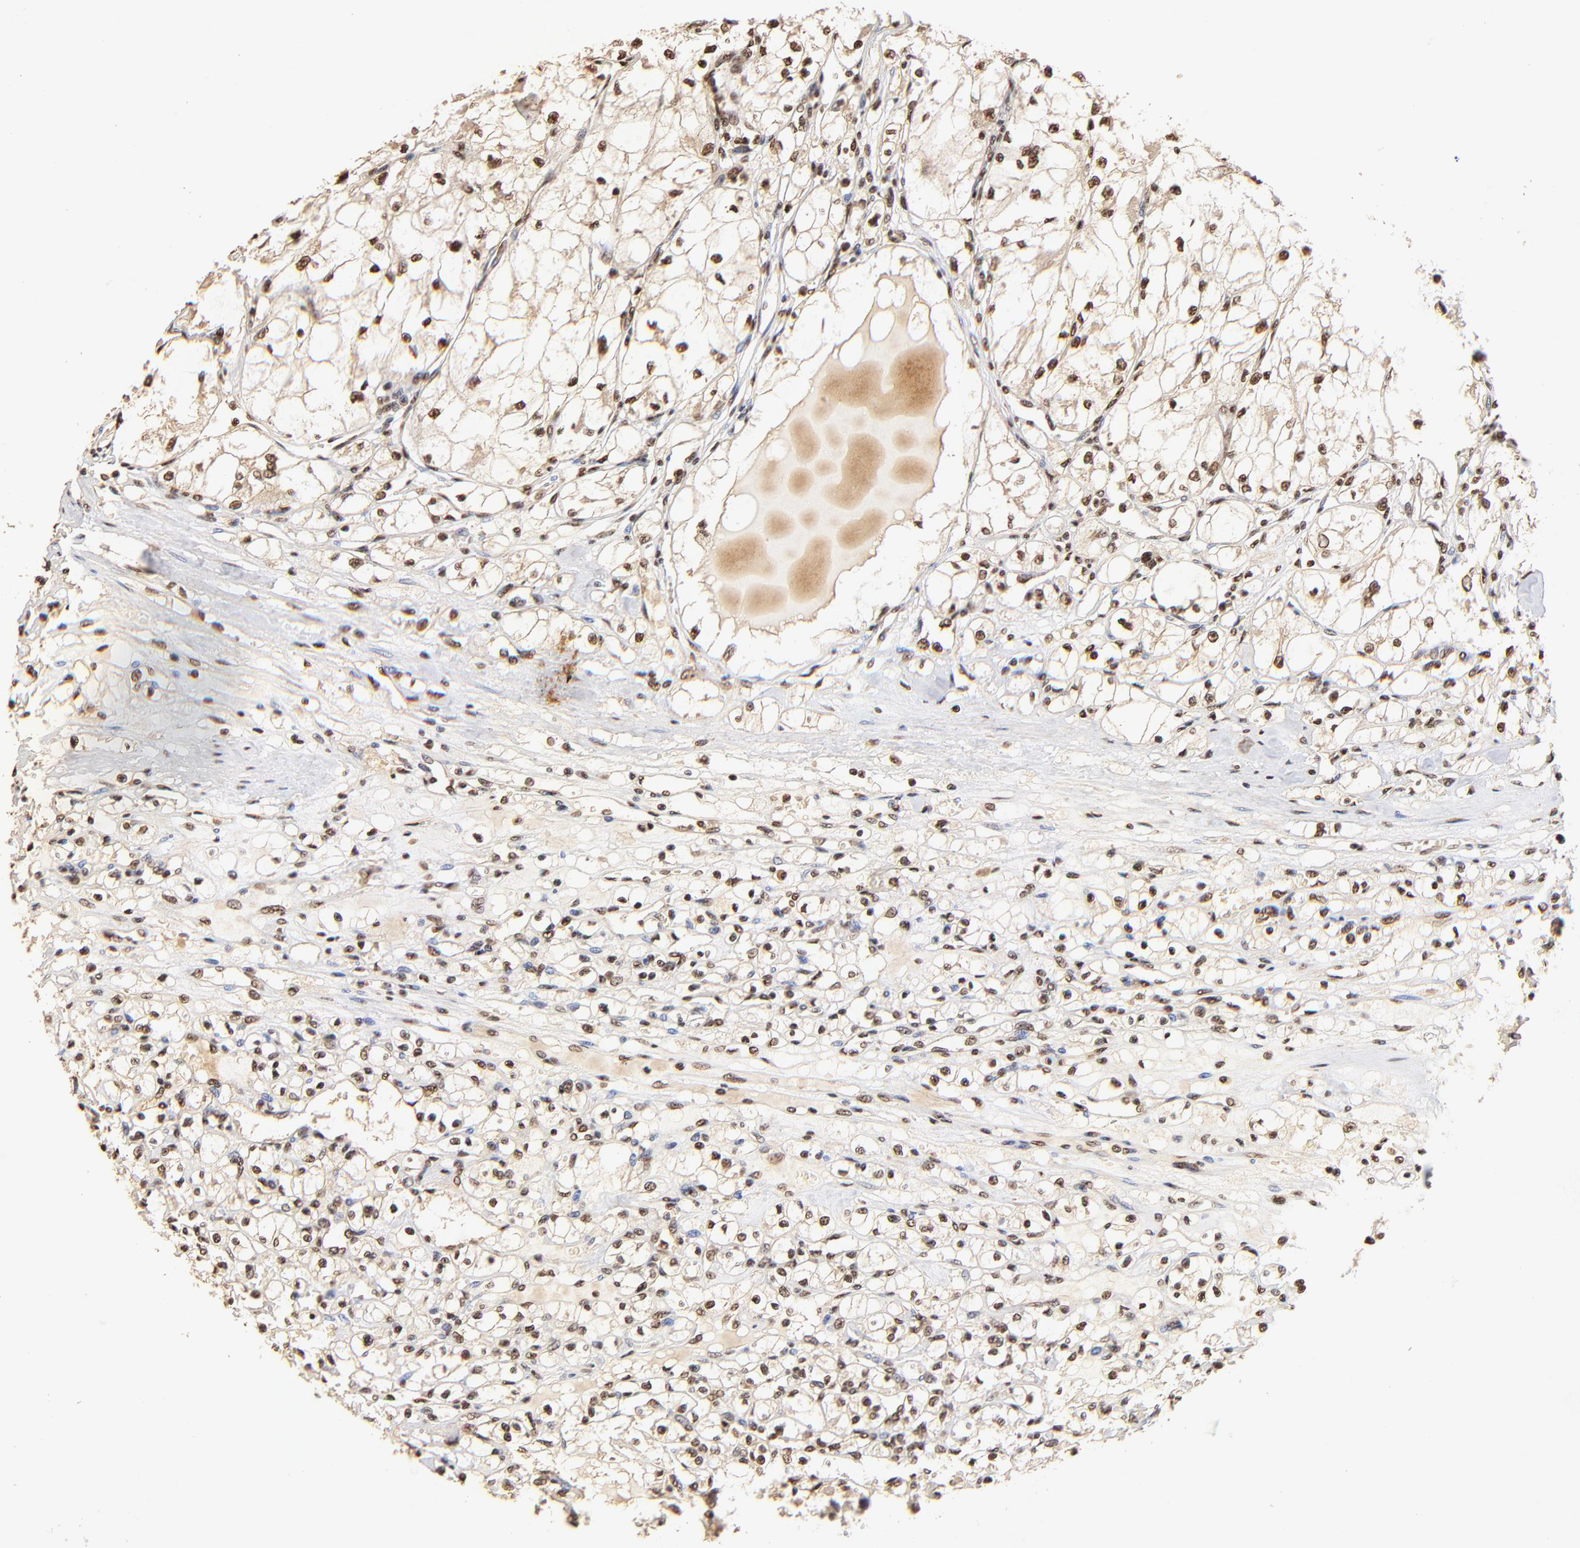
{"staining": {"intensity": "strong", "quantity": ">75%", "location": "cytoplasmic/membranous,nuclear"}, "tissue": "renal cancer", "cell_type": "Tumor cells", "image_type": "cancer", "snomed": [{"axis": "morphology", "description": "Adenocarcinoma, NOS"}, {"axis": "topography", "description": "Kidney"}], "caption": "A brown stain highlights strong cytoplasmic/membranous and nuclear staining of a protein in renal cancer tumor cells.", "gene": "MED12", "patient": {"sex": "male", "age": 61}}